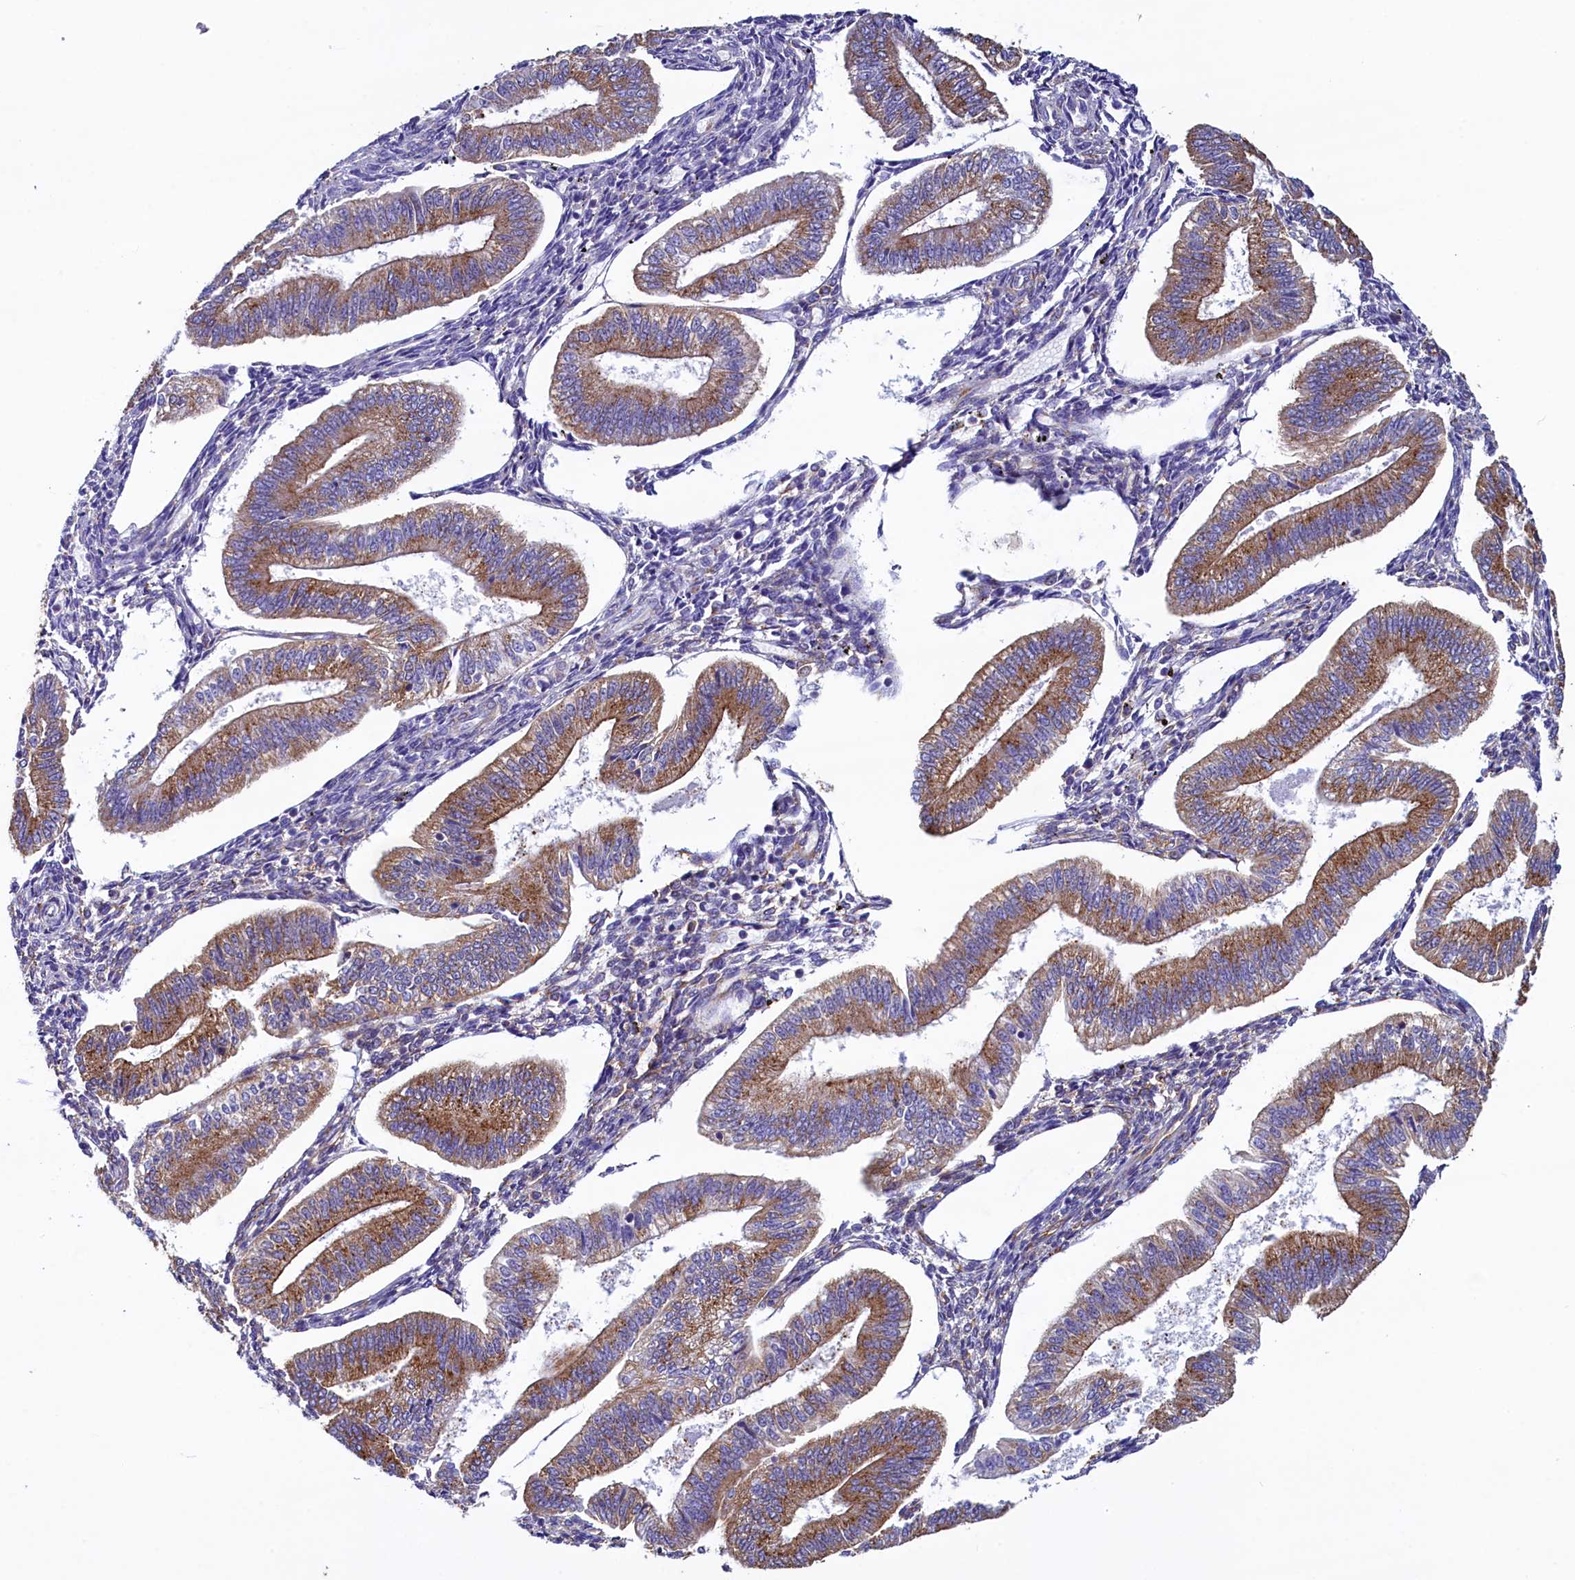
{"staining": {"intensity": "weak", "quantity": "<25%", "location": "cytoplasmic/membranous"}, "tissue": "endometrium", "cell_type": "Cells in endometrial stroma", "image_type": "normal", "snomed": [{"axis": "morphology", "description": "Normal tissue, NOS"}, {"axis": "topography", "description": "Endometrium"}], "caption": "Immunohistochemistry of unremarkable endometrium reveals no positivity in cells in endometrial stroma. (DAB (3,3'-diaminobenzidine) immunohistochemistry with hematoxylin counter stain).", "gene": "GPR21", "patient": {"sex": "female", "age": 34}}